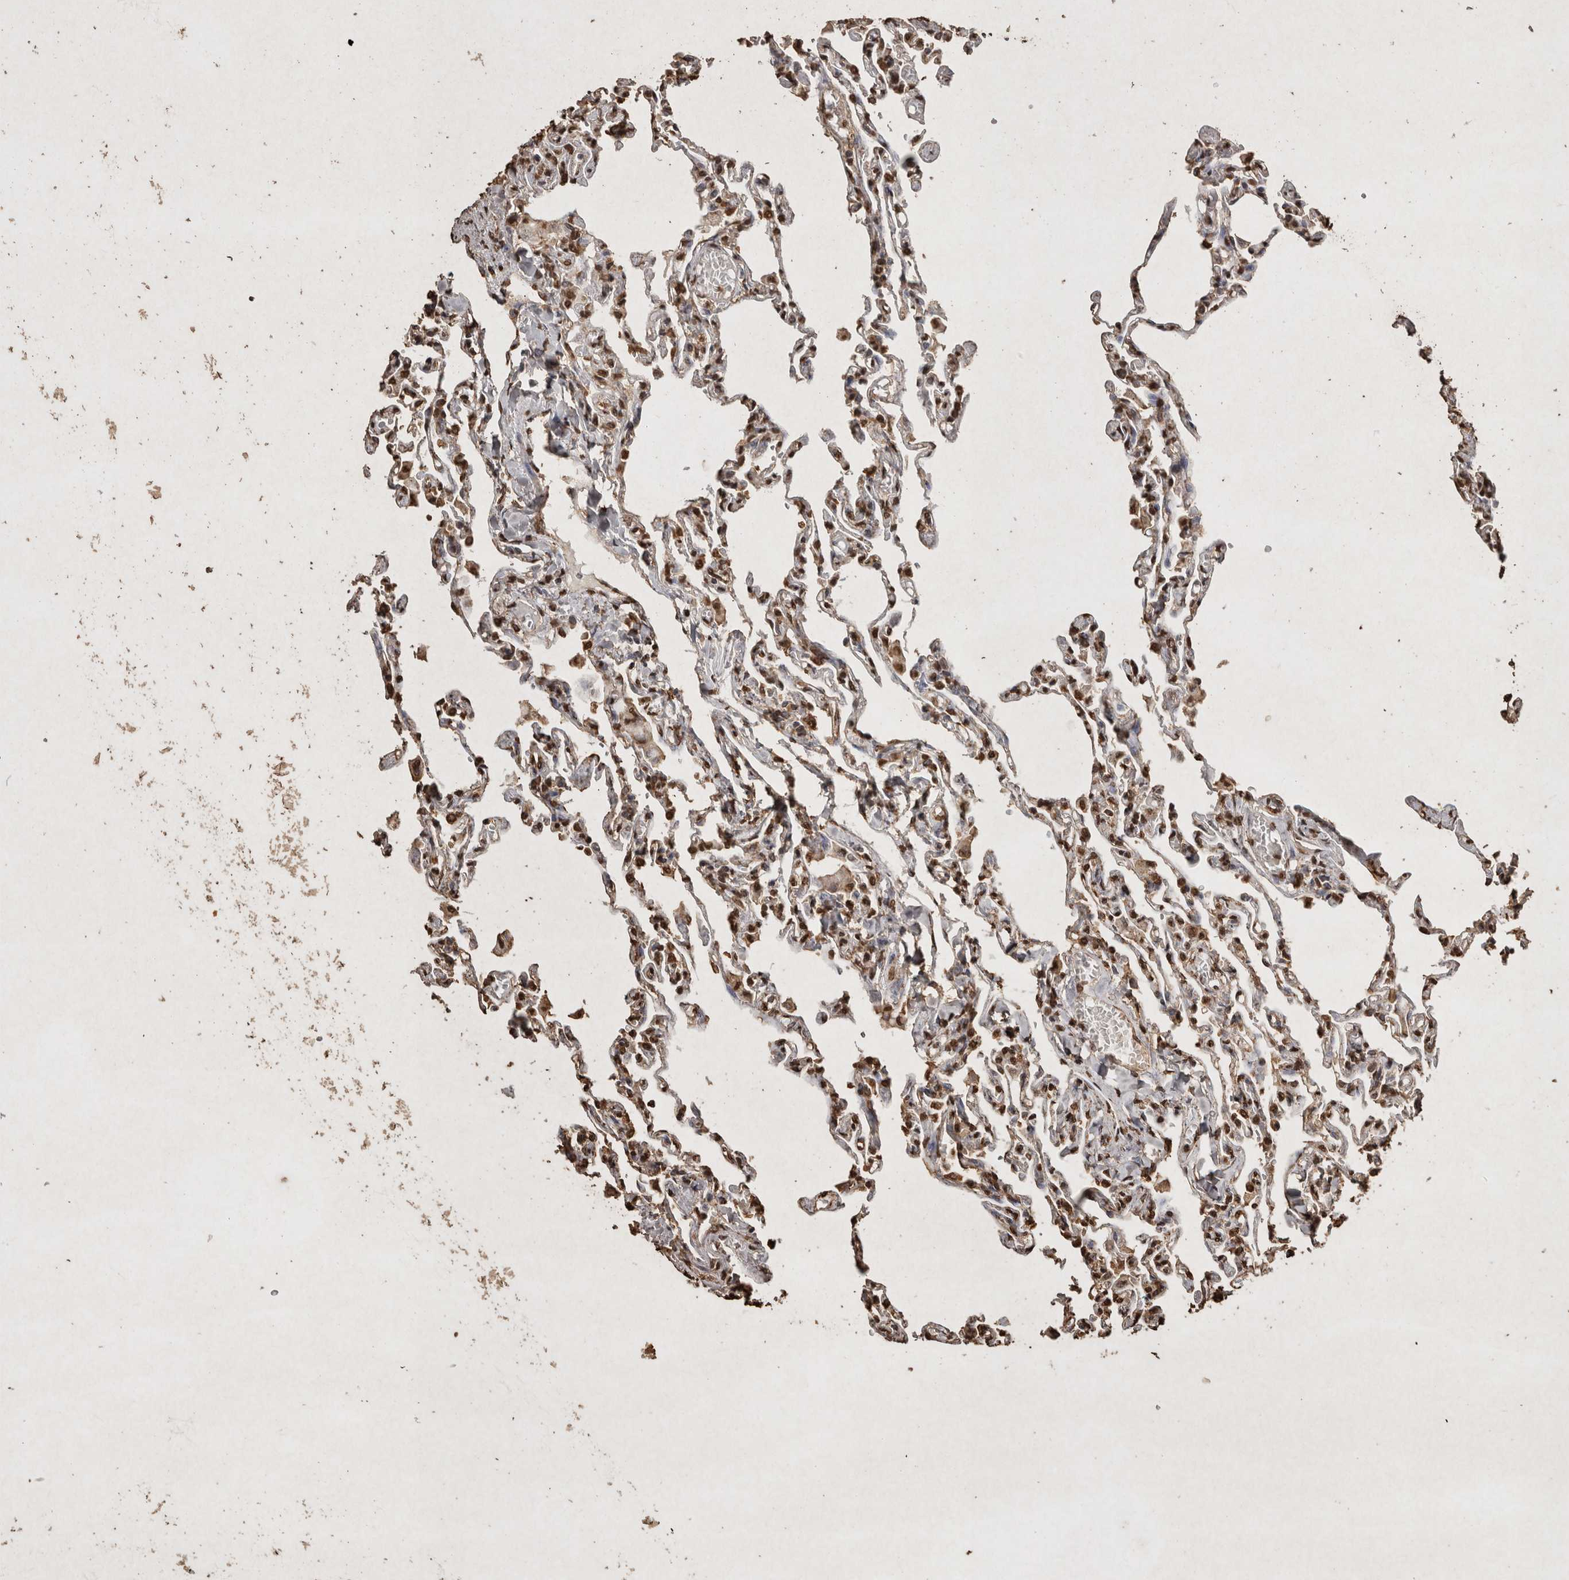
{"staining": {"intensity": "strong", "quantity": ">75%", "location": "nuclear"}, "tissue": "lung", "cell_type": "Alveolar cells", "image_type": "normal", "snomed": [{"axis": "morphology", "description": "Normal tissue, NOS"}, {"axis": "topography", "description": "Lung"}], "caption": "Strong nuclear protein expression is seen in approximately >75% of alveolar cells in lung.", "gene": "FSTL3", "patient": {"sex": "male", "age": 21}}